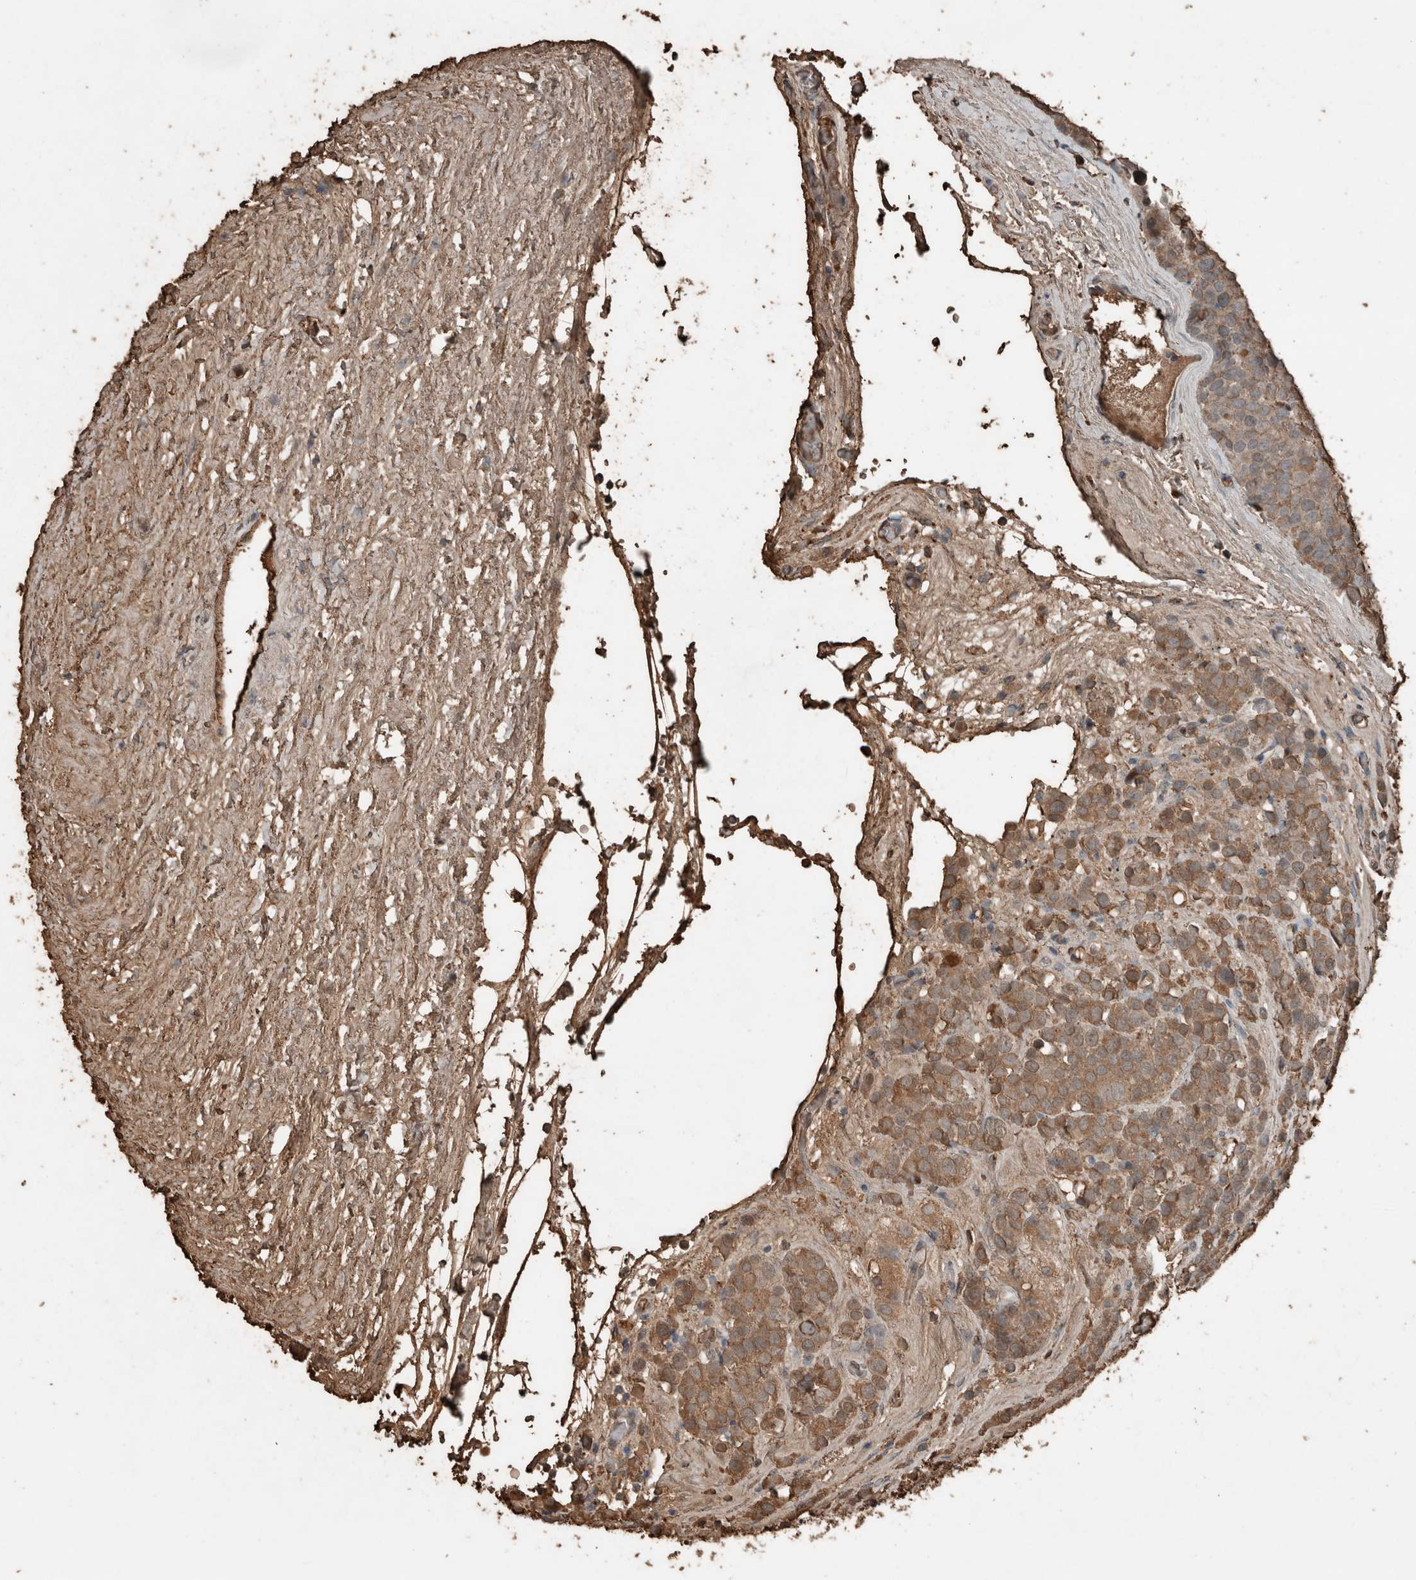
{"staining": {"intensity": "moderate", "quantity": ">75%", "location": "cytoplasmic/membranous"}, "tissue": "testis cancer", "cell_type": "Tumor cells", "image_type": "cancer", "snomed": [{"axis": "morphology", "description": "Seminoma, NOS"}, {"axis": "topography", "description": "Testis"}], "caption": "Protein expression analysis of human testis seminoma reveals moderate cytoplasmic/membranous staining in about >75% of tumor cells. The protein is shown in brown color, while the nuclei are stained blue.", "gene": "USP34", "patient": {"sex": "male", "age": 71}}